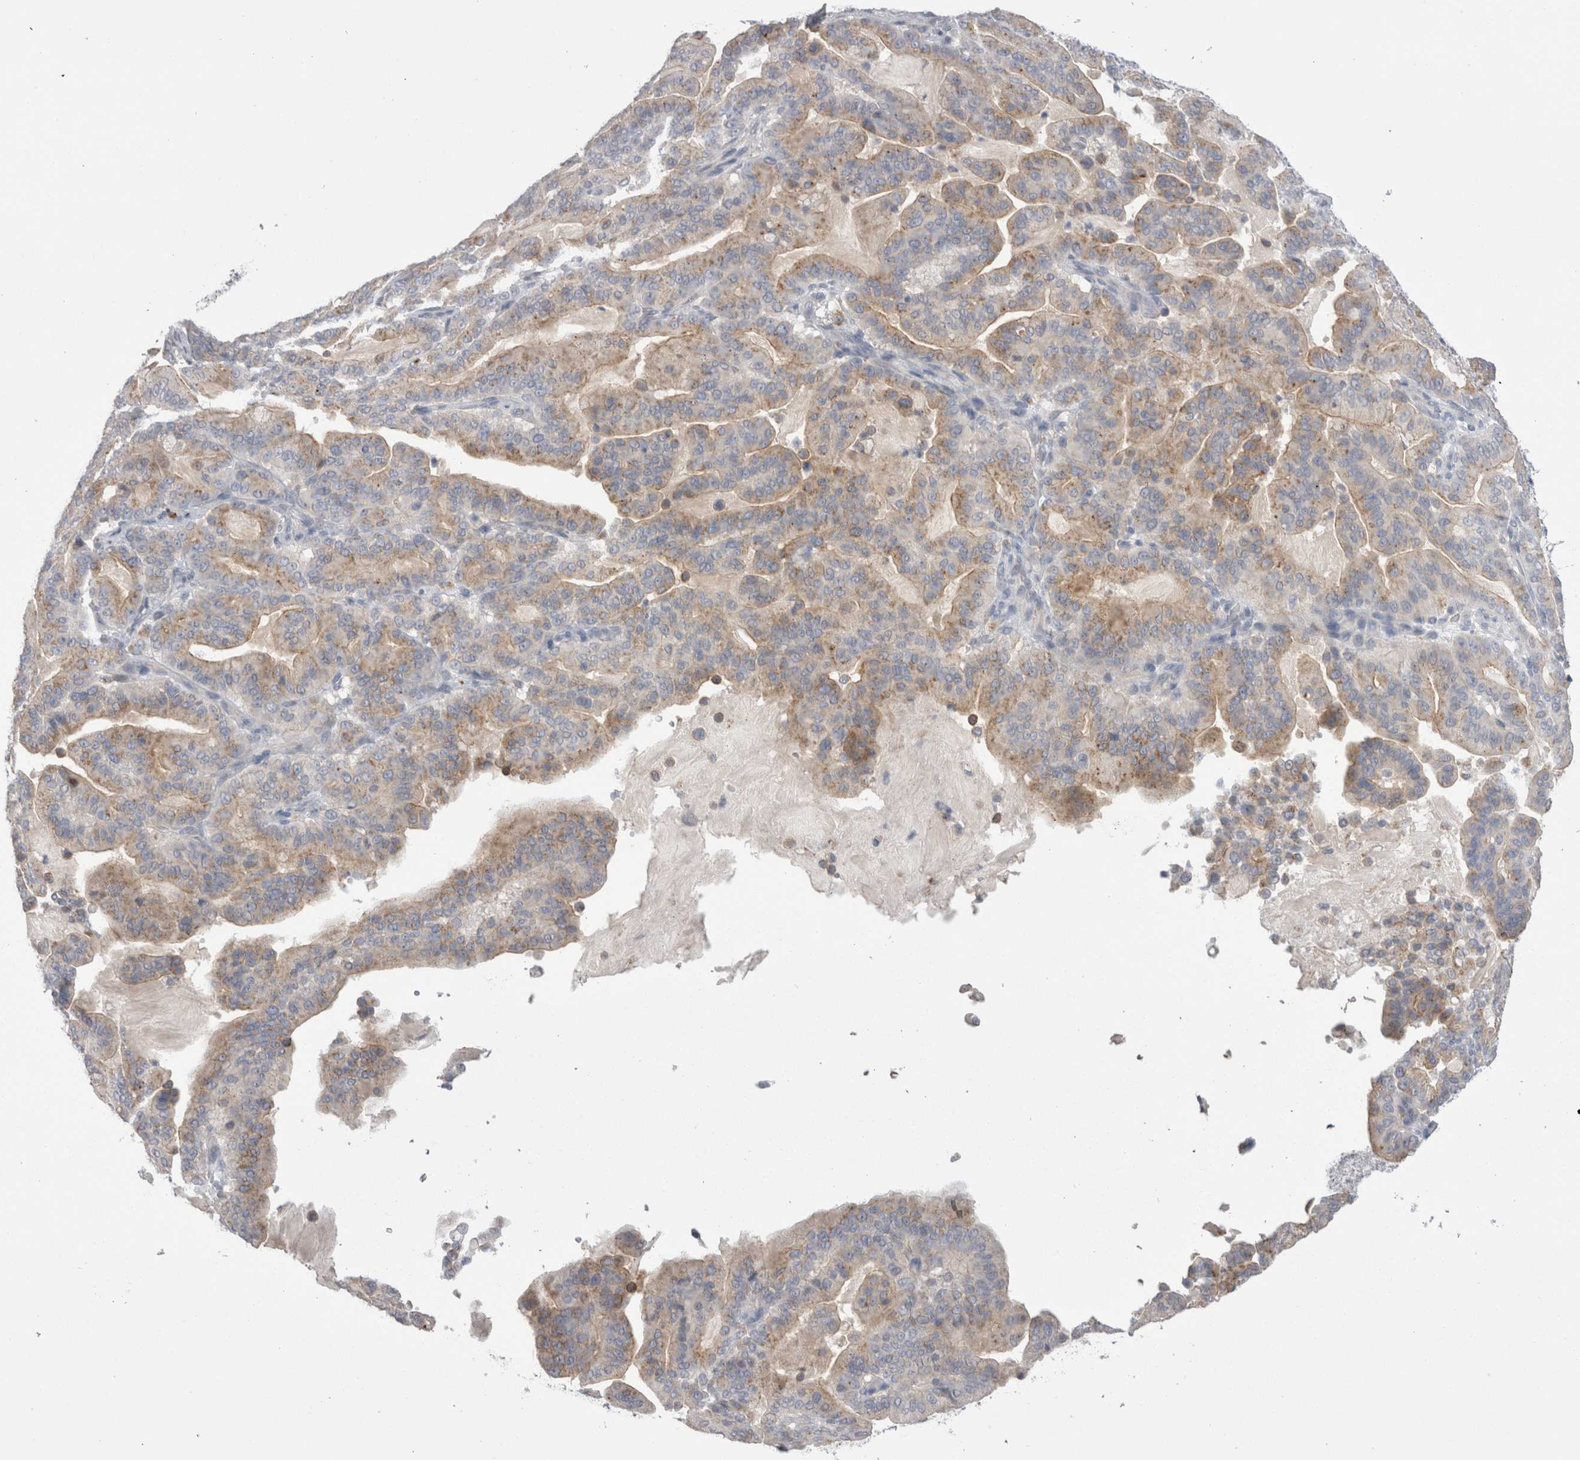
{"staining": {"intensity": "weak", "quantity": "25%-75%", "location": "cytoplasmic/membranous"}, "tissue": "pancreatic cancer", "cell_type": "Tumor cells", "image_type": "cancer", "snomed": [{"axis": "morphology", "description": "Adenocarcinoma, NOS"}, {"axis": "topography", "description": "Pancreas"}], "caption": "Tumor cells show weak cytoplasmic/membranous staining in about 25%-75% of cells in pancreatic adenocarcinoma. (IHC, brightfield microscopy, high magnification).", "gene": "EPDR1", "patient": {"sex": "male", "age": 63}}